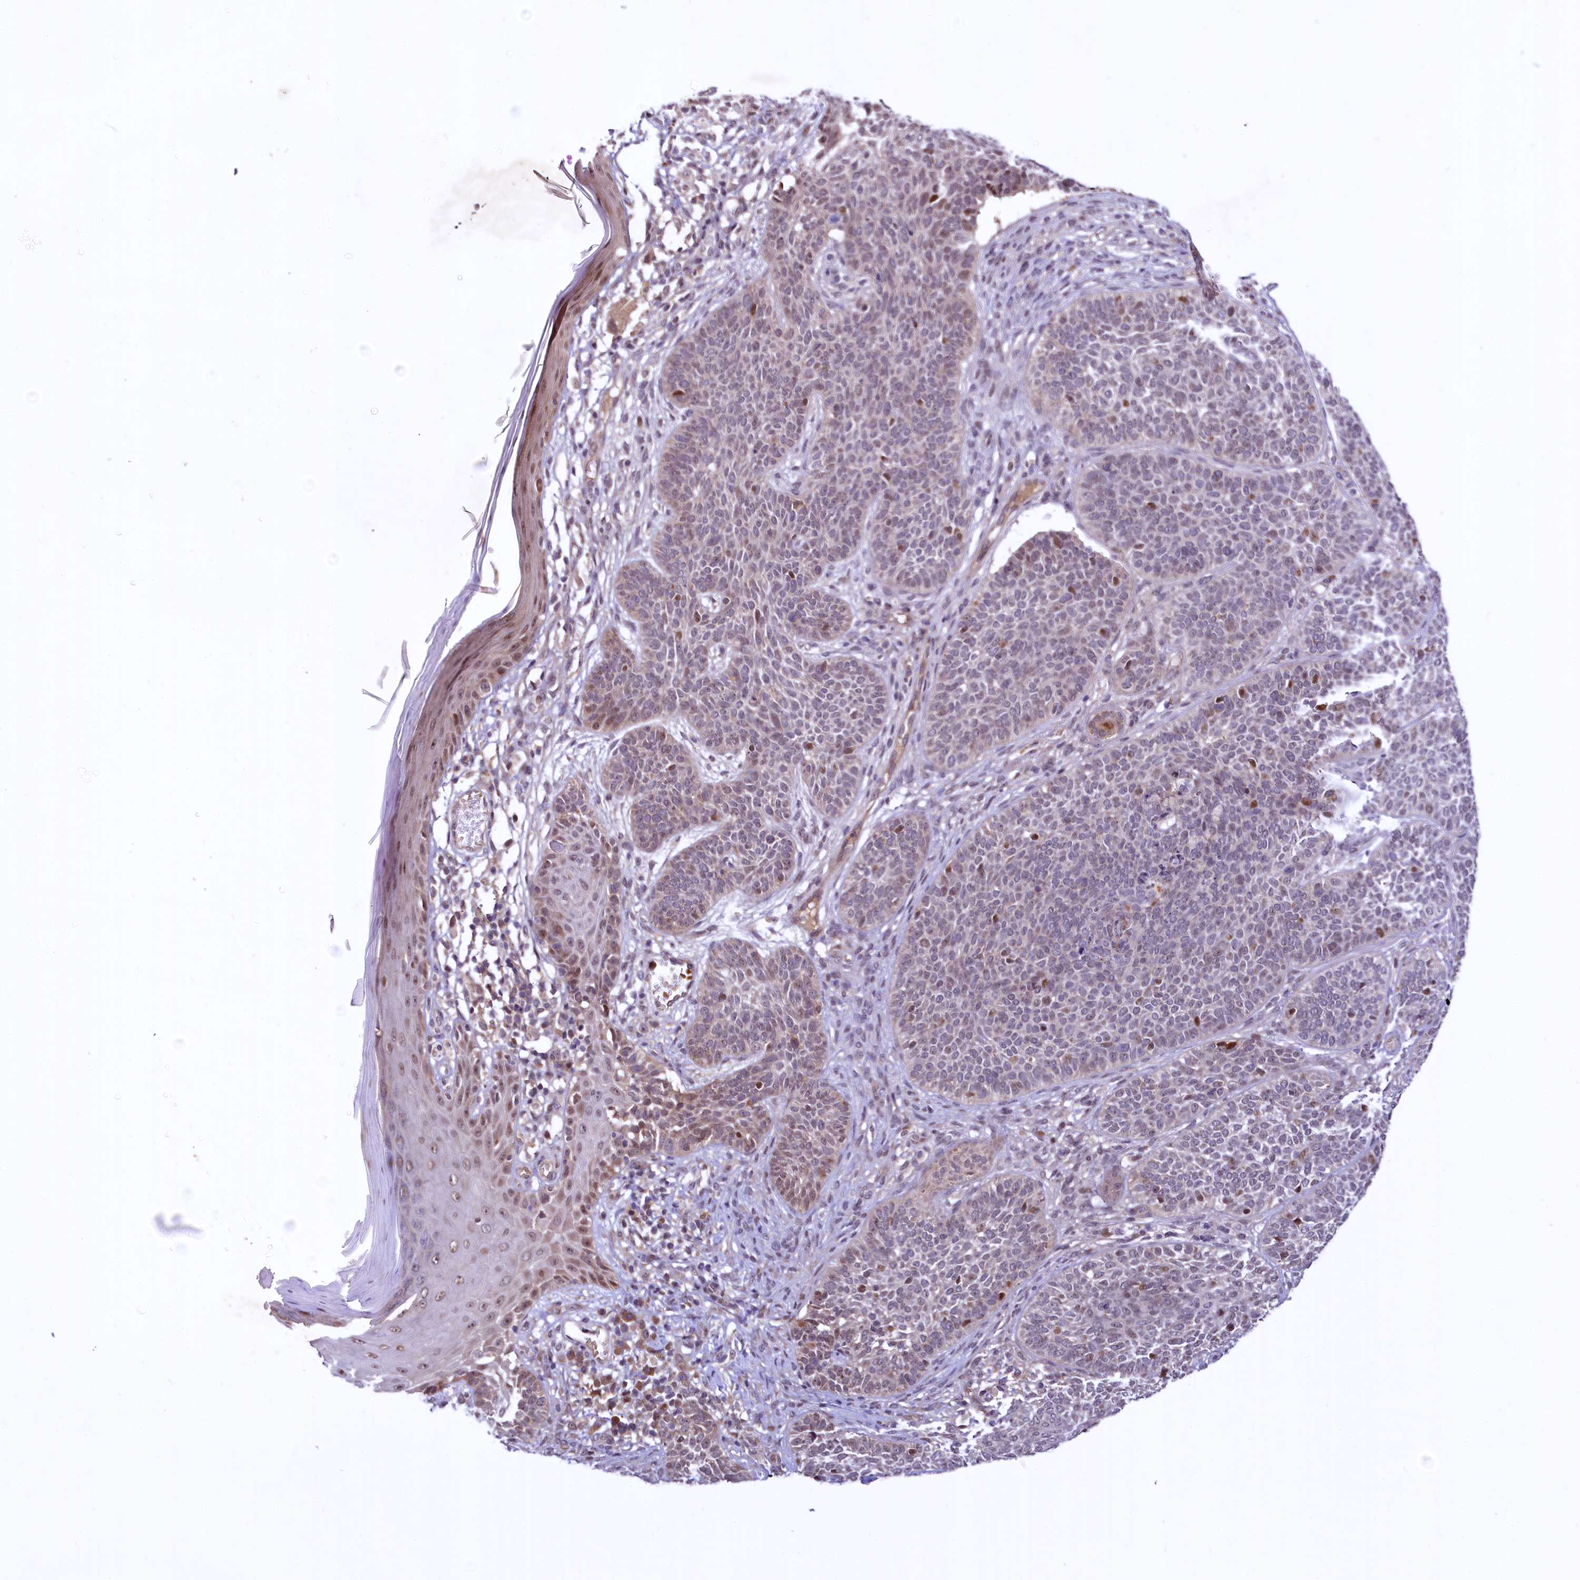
{"staining": {"intensity": "moderate", "quantity": "<25%", "location": "nuclear"}, "tissue": "skin cancer", "cell_type": "Tumor cells", "image_type": "cancer", "snomed": [{"axis": "morphology", "description": "Basal cell carcinoma"}, {"axis": "topography", "description": "Skin"}], "caption": "A high-resolution photomicrograph shows immunohistochemistry staining of skin cancer (basal cell carcinoma), which displays moderate nuclear expression in approximately <25% of tumor cells. (DAB = brown stain, brightfield microscopy at high magnification).", "gene": "N4BP2L1", "patient": {"sex": "male", "age": 85}}